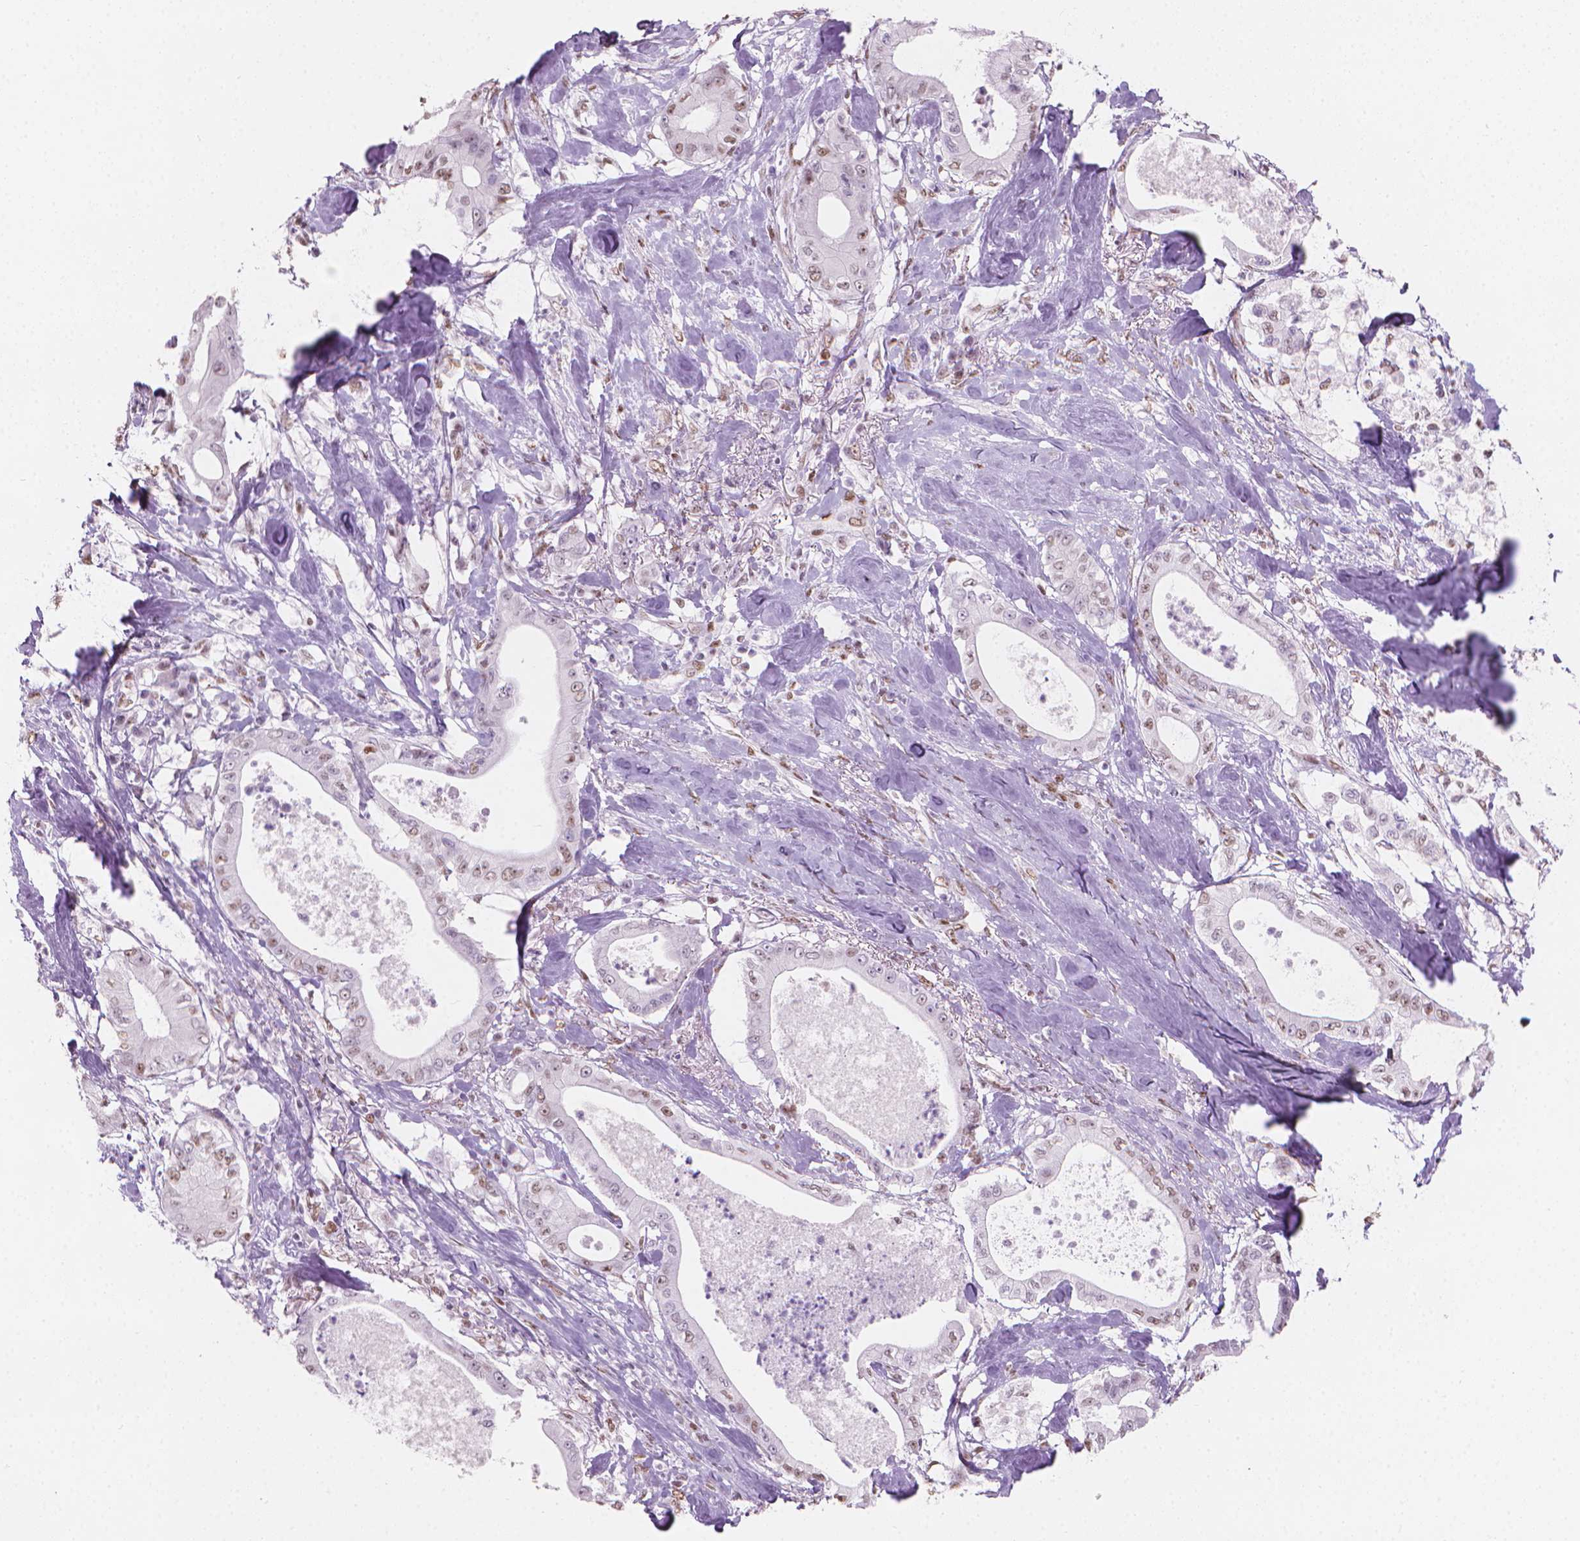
{"staining": {"intensity": "moderate", "quantity": "25%-75%", "location": "nuclear"}, "tissue": "pancreatic cancer", "cell_type": "Tumor cells", "image_type": "cancer", "snomed": [{"axis": "morphology", "description": "Adenocarcinoma, NOS"}, {"axis": "topography", "description": "Pancreas"}], "caption": "DAB (3,3'-diaminobenzidine) immunohistochemical staining of pancreatic cancer (adenocarcinoma) reveals moderate nuclear protein staining in approximately 25%-75% of tumor cells.", "gene": "PIAS2", "patient": {"sex": "male", "age": 71}}